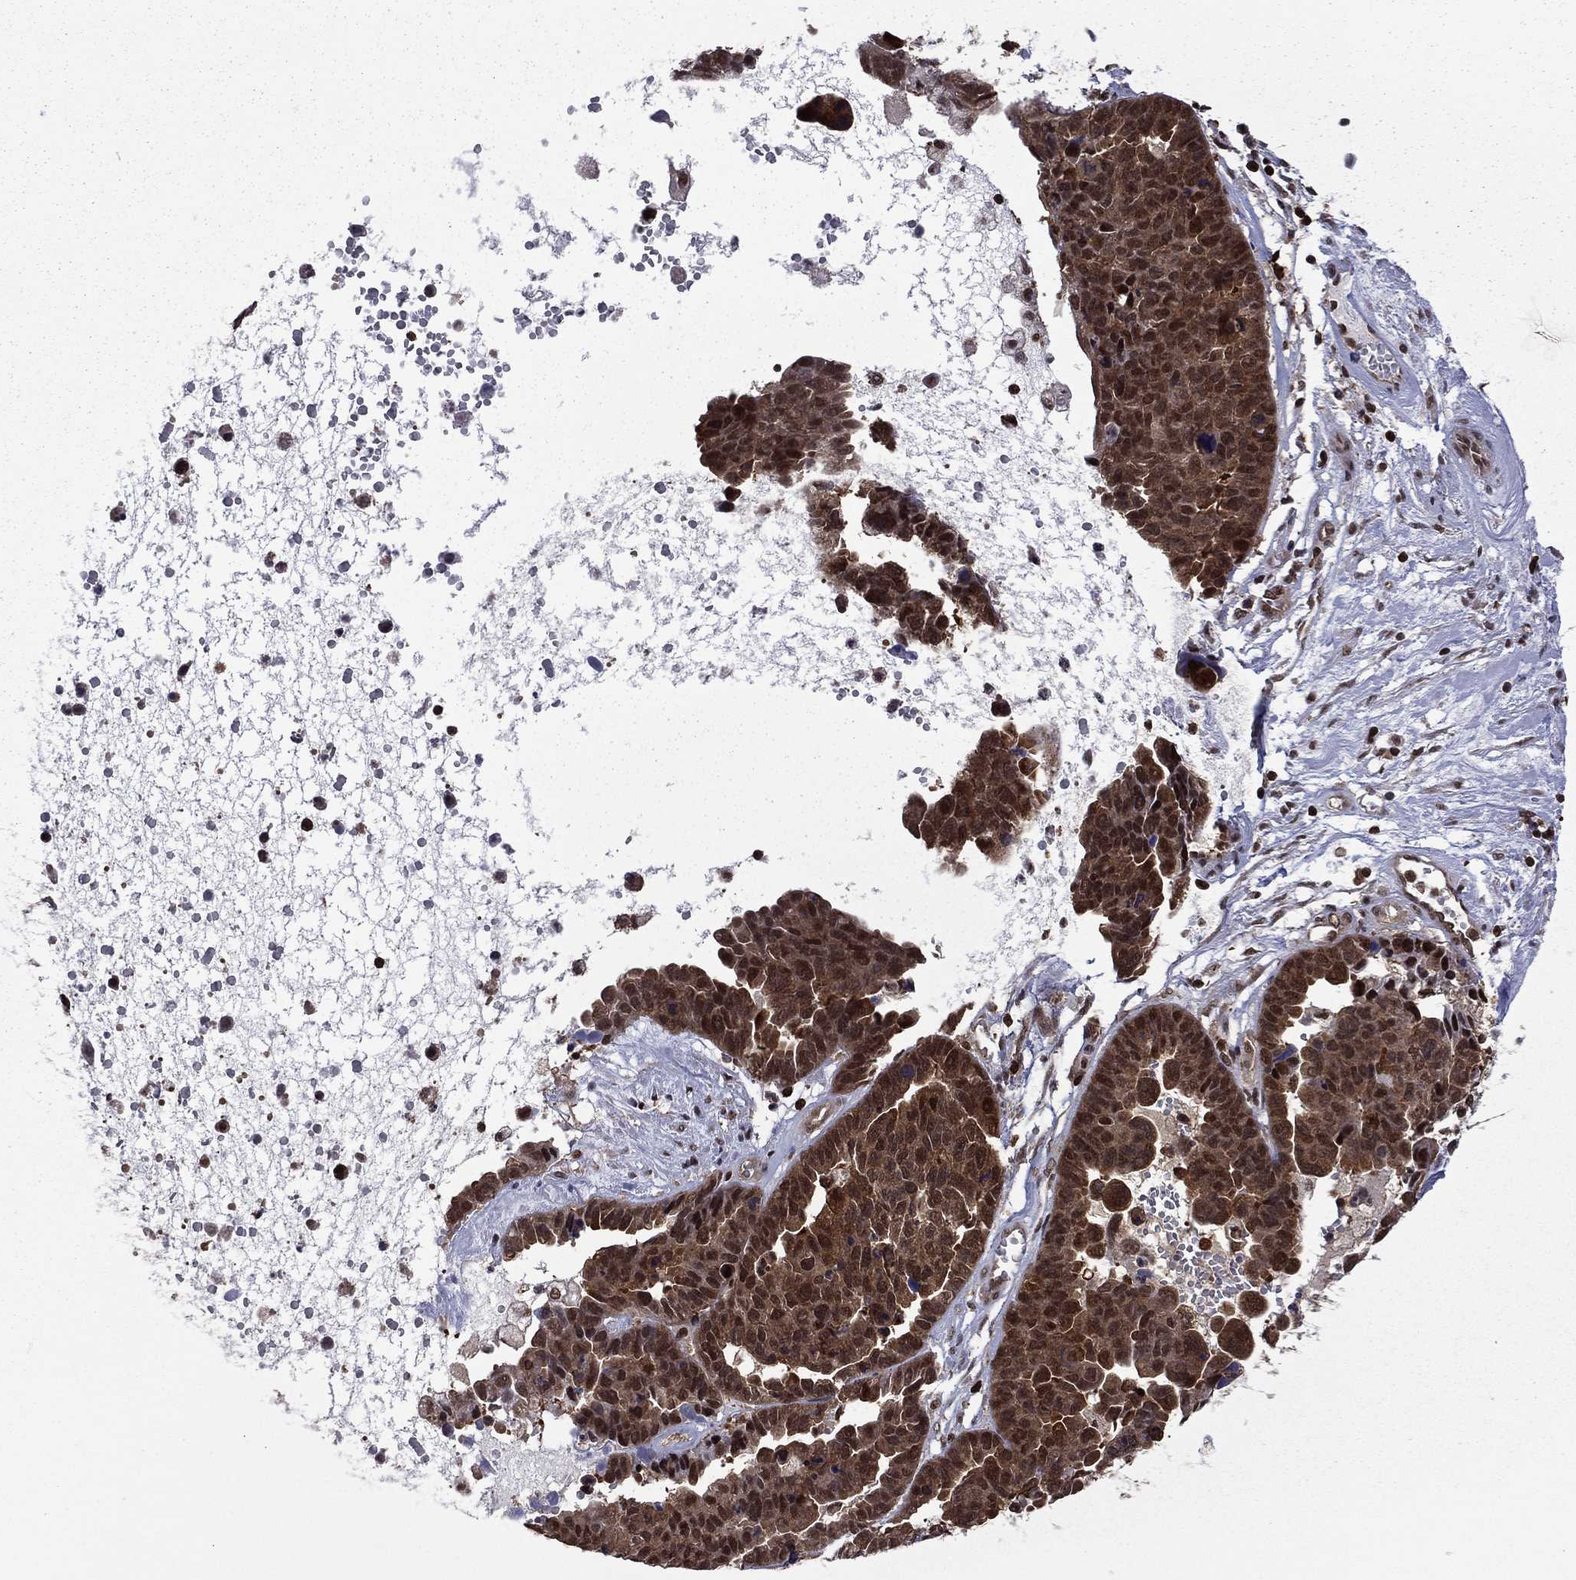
{"staining": {"intensity": "moderate", "quantity": "25%-75%", "location": "nuclear"}, "tissue": "ovarian cancer", "cell_type": "Tumor cells", "image_type": "cancer", "snomed": [{"axis": "morphology", "description": "Cystadenocarcinoma, serous, NOS"}, {"axis": "topography", "description": "Ovary"}], "caption": "Ovarian serous cystadenocarcinoma was stained to show a protein in brown. There is medium levels of moderate nuclear expression in approximately 25%-75% of tumor cells.", "gene": "PSMD2", "patient": {"sex": "female", "age": 87}}